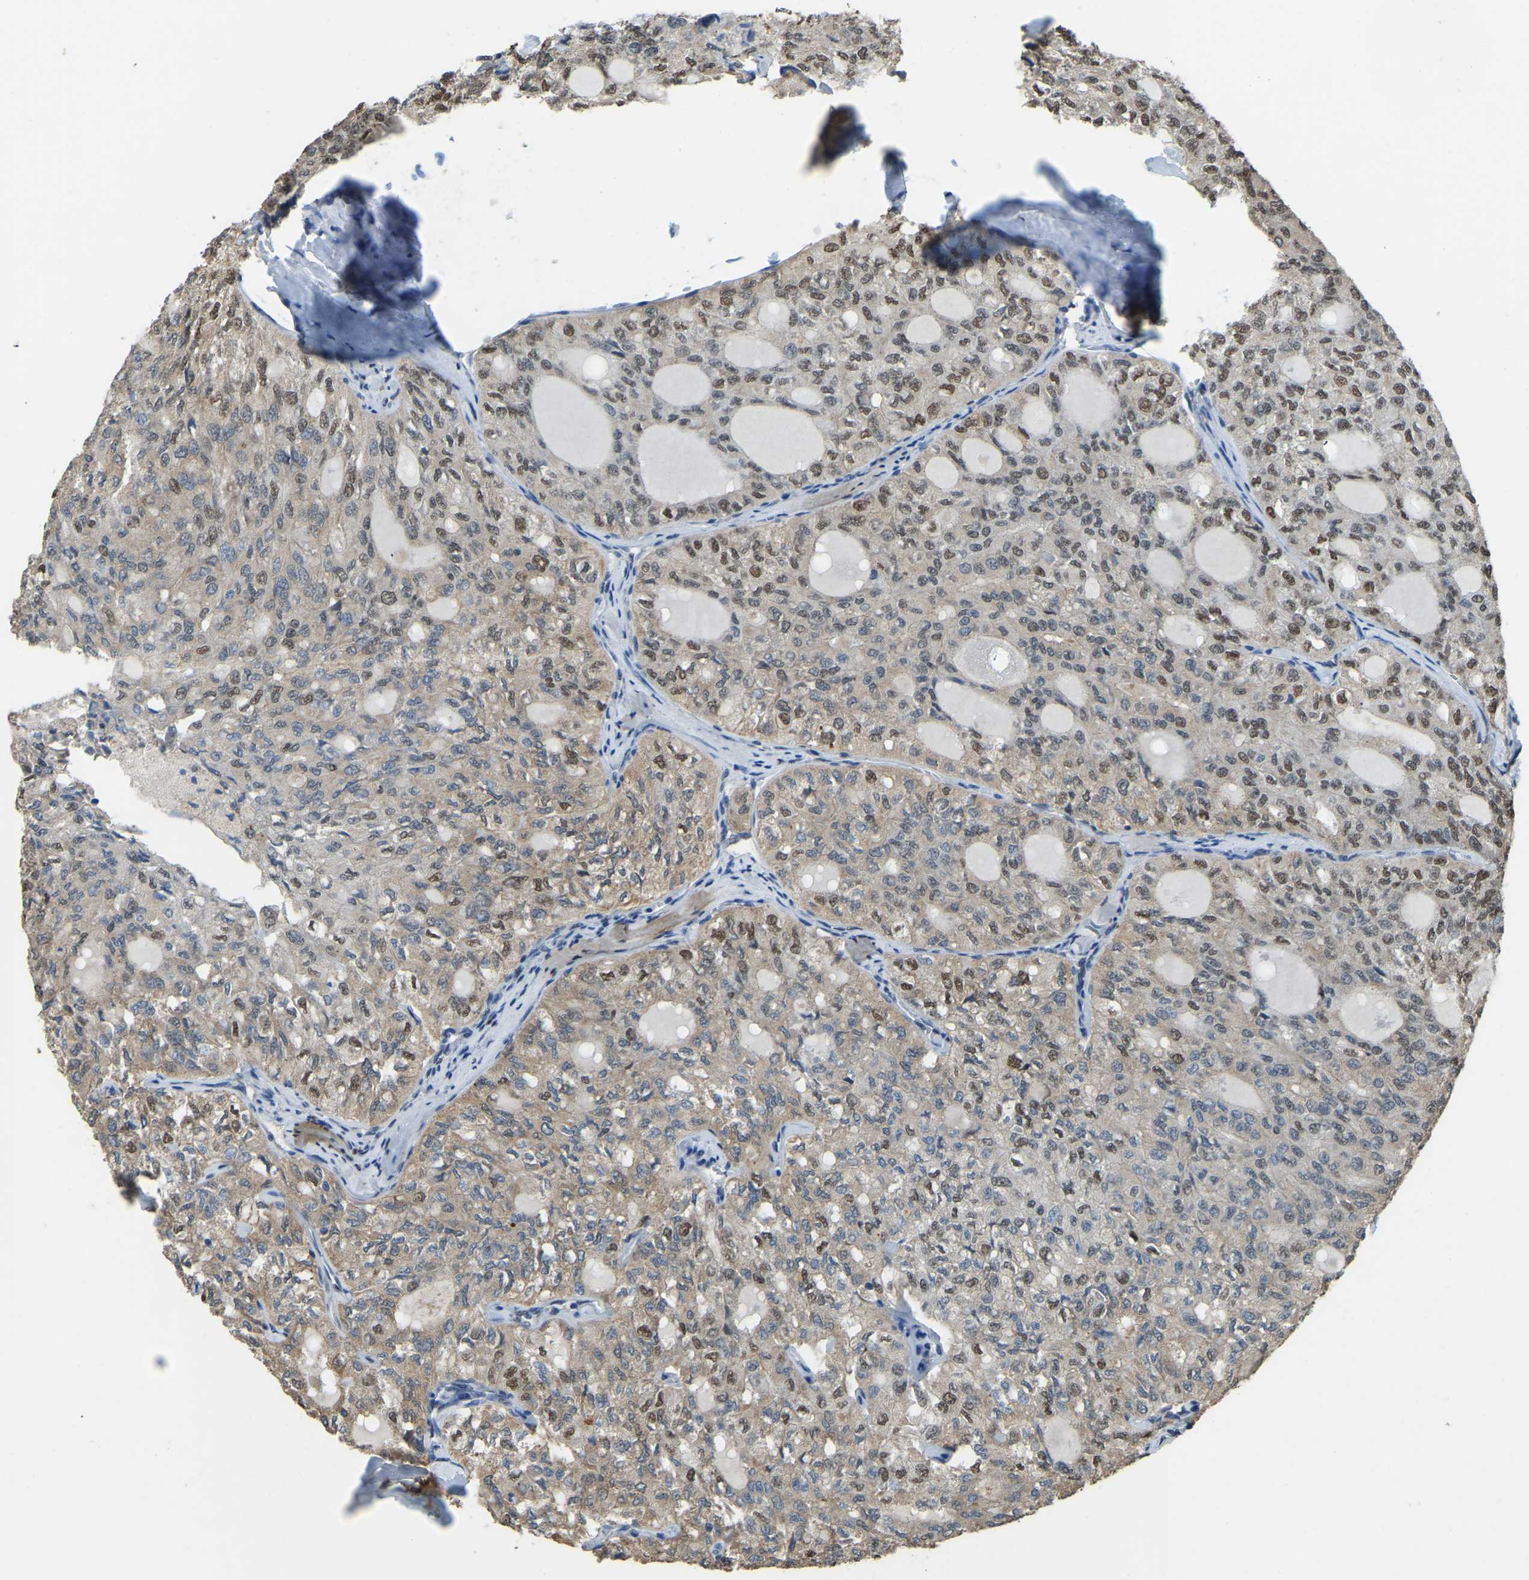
{"staining": {"intensity": "moderate", "quantity": ">75%", "location": "cytoplasmic/membranous,nuclear"}, "tissue": "thyroid cancer", "cell_type": "Tumor cells", "image_type": "cancer", "snomed": [{"axis": "morphology", "description": "Follicular adenoma carcinoma, NOS"}, {"axis": "topography", "description": "Thyroid gland"}], "caption": "Protein analysis of thyroid follicular adenoma carcinoma tissue demonstrates moderate cytoplasmic/membranous and nuclear expression in about >75% of tumor cells.", "gene": "NANS", "patient": {"sex": "male", "age": 75}}